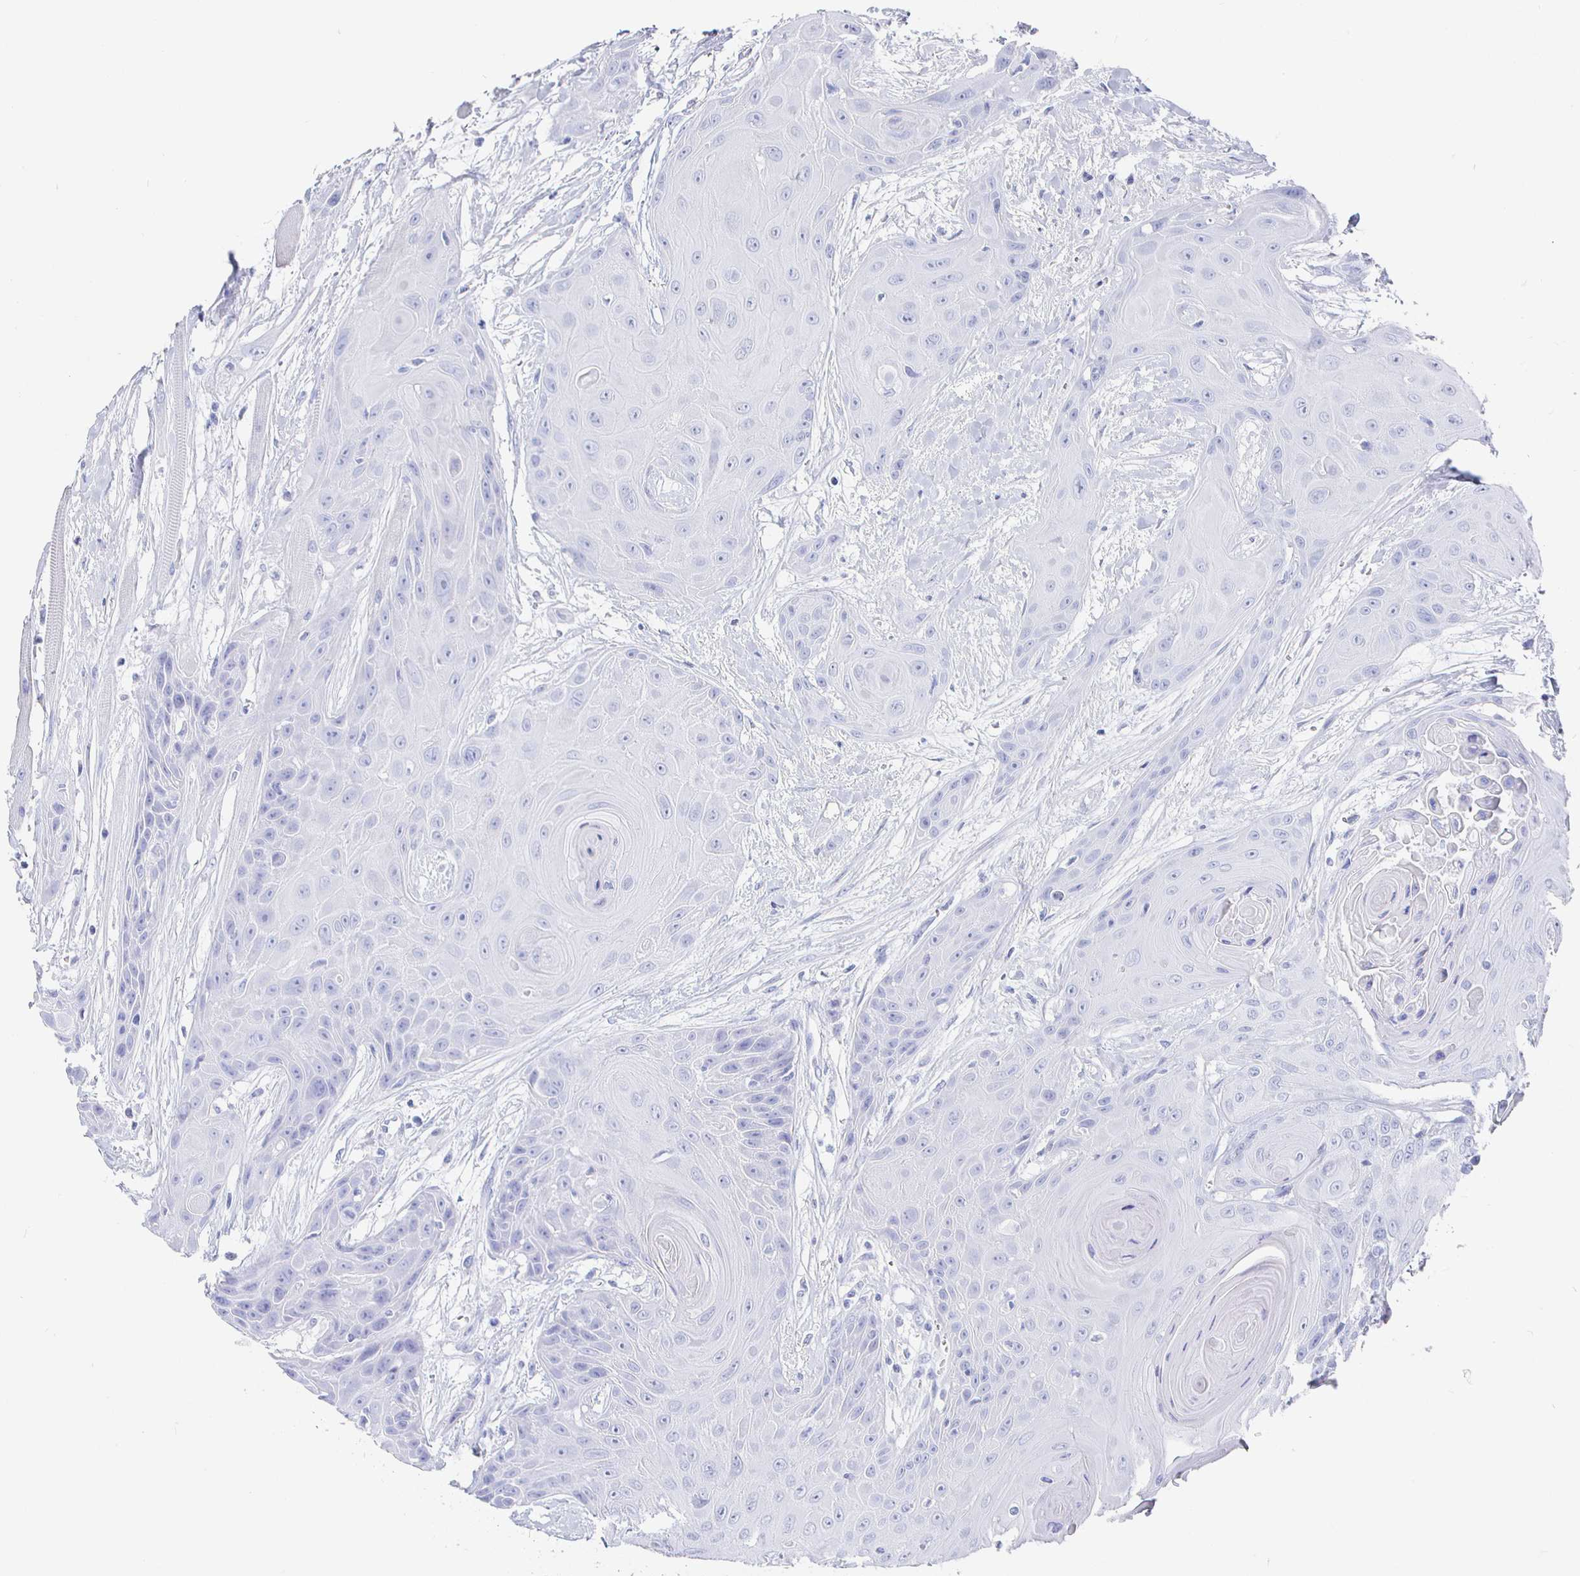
{"staining": {"intensity": "negative", "quantity": "none", "location": "none"}, "tissue": "head and neck cancer", "cell_type": "Tumor cells", "image_type": "cancer", "snomed": [{"axis": "morphology", "description": "Squamous cell carcinoma, NOS"}, {"axis": "topography", "description": "Head-Neck"}], "caption": "This is an IHC photomicrograph of head and neck cancer. There is no staining in tumor cells.", "gene": "CLCA1", "patient": {"sex": "female", "age": 73}}